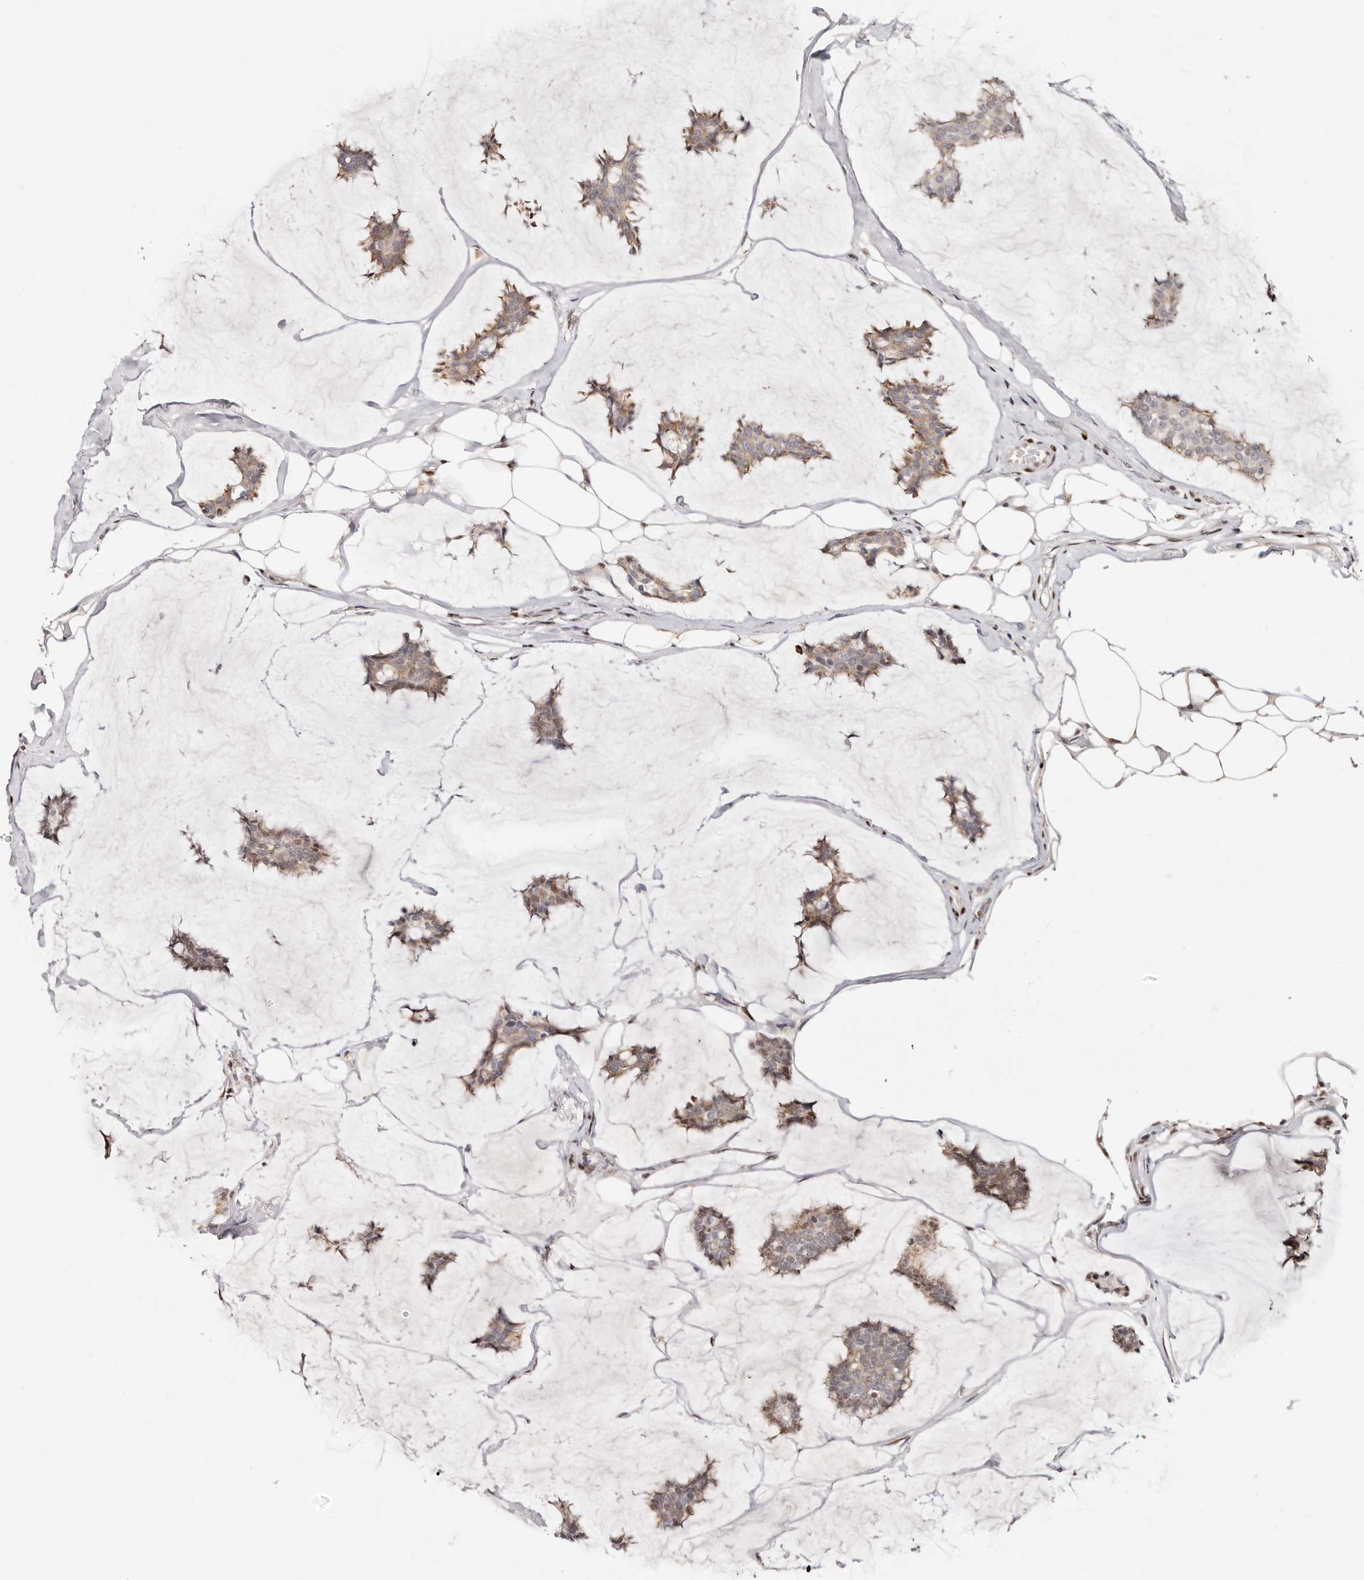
{"staining": {"intensity": "moderate", "quantity": ">75%", "location": "cytoplasmic/membranous"}, "tissue": "breast cancer", "cell_type": "Tumor cells", "image_type": "cancer", "snomed": [{"axis": "morphology", "description": "Duct carcinoma"}, {"axis": "topography", "description": "Breast"}], "caption": "Brown immunohistochemical staining in human breast cancer (infiltrating ductal carcinoma) reveals moderate cytoplasmic/membranous positivity in about >75% of tumor cells.", "gene": "IQGAP3", "patient": {"sex": "female", "age": 93}}